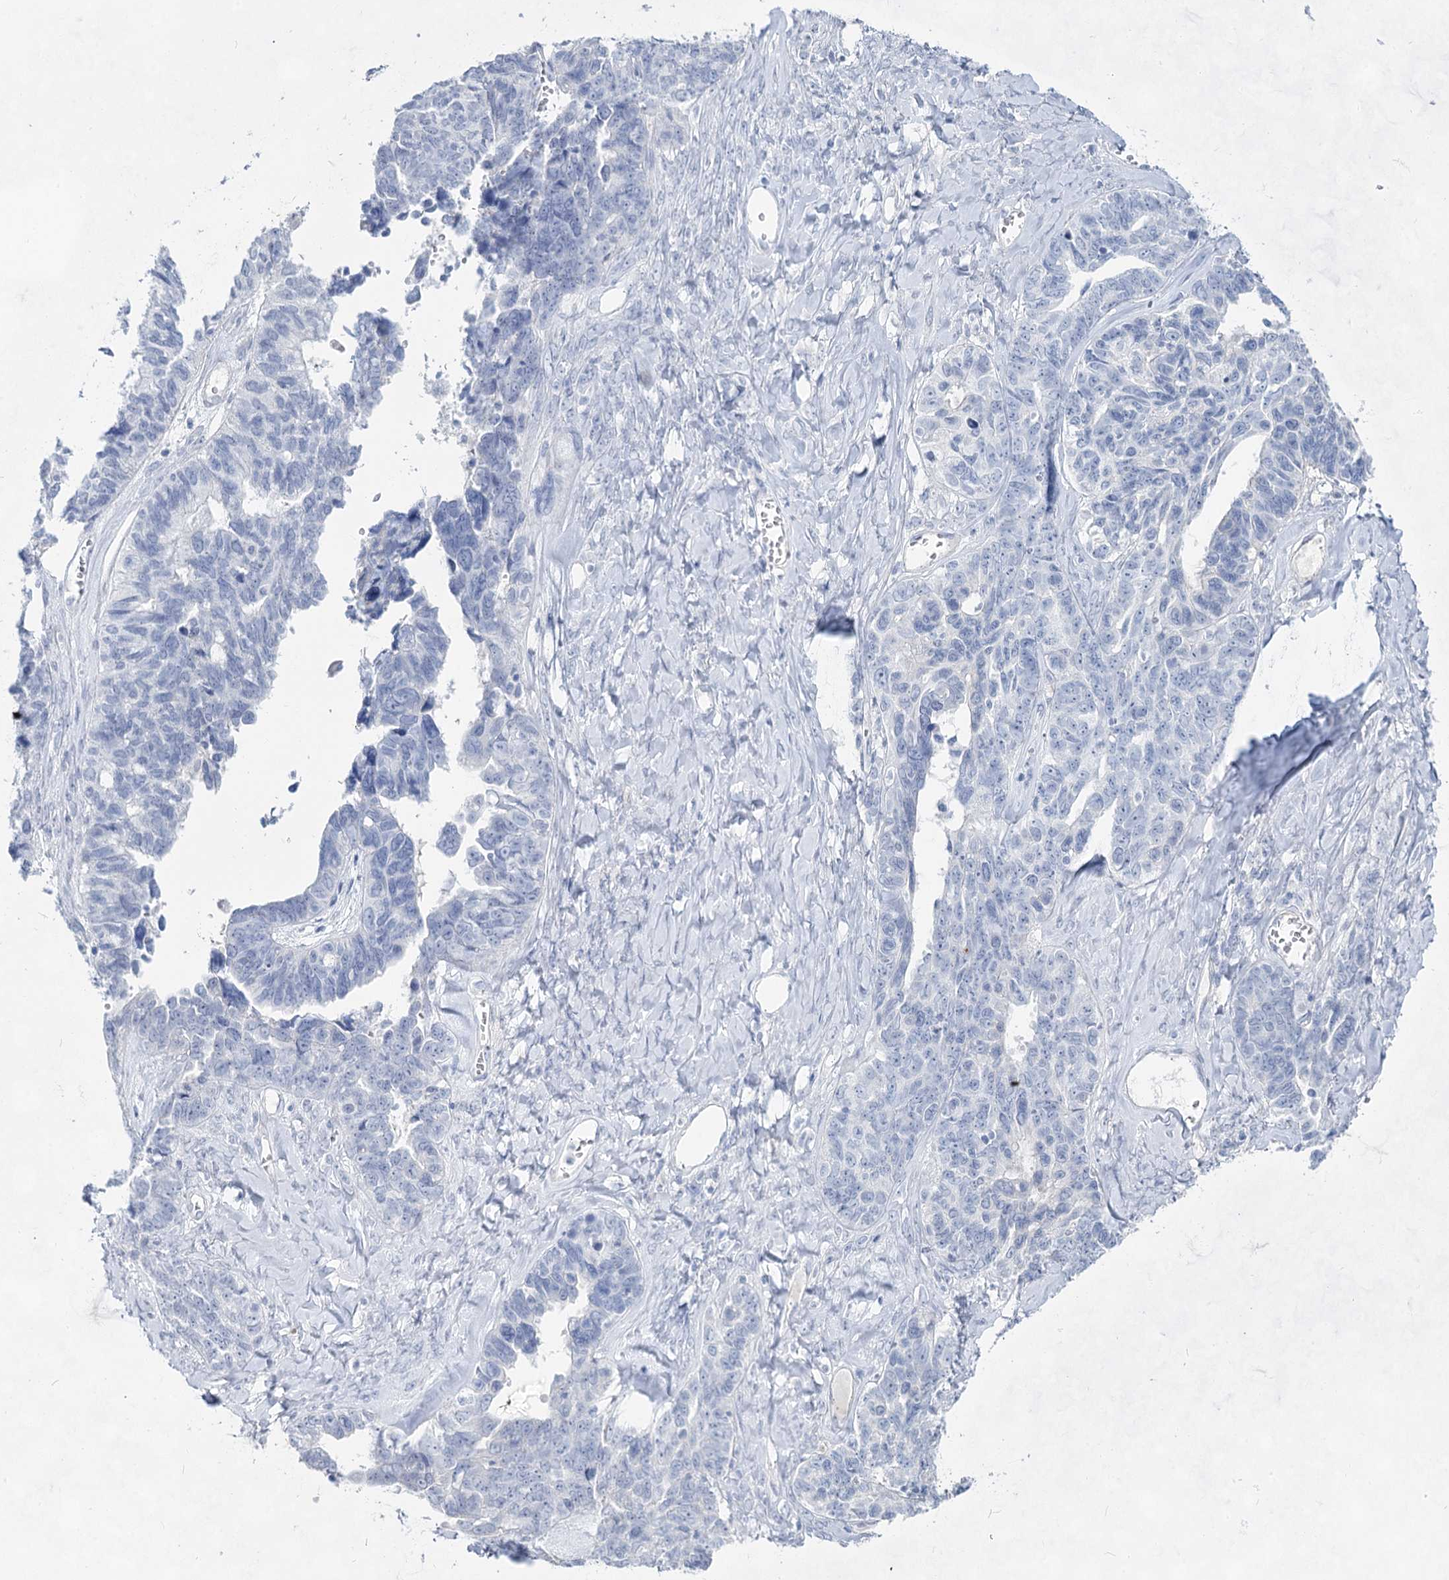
{"staining": {"intensity": "negative", "quantity": "none", "location": "none"}, "tissue": "ovarian cancer", "cell_type": "Tumor cells", "image_type": "cancer", "snomed": [{"axis": "morphology", "description": "Cystadenocarcinoma, serous, NOS"}, {"axis": "topography", "description": "Ovary"}], "caption": "This image is of ovarian cancer stained with IHC to label a protein in brown with the nuclei are counter-stained blue. There is no expression in tumor cells.", "gene": "ACRV1", "patient": {"sex": "female", "age": 79}}